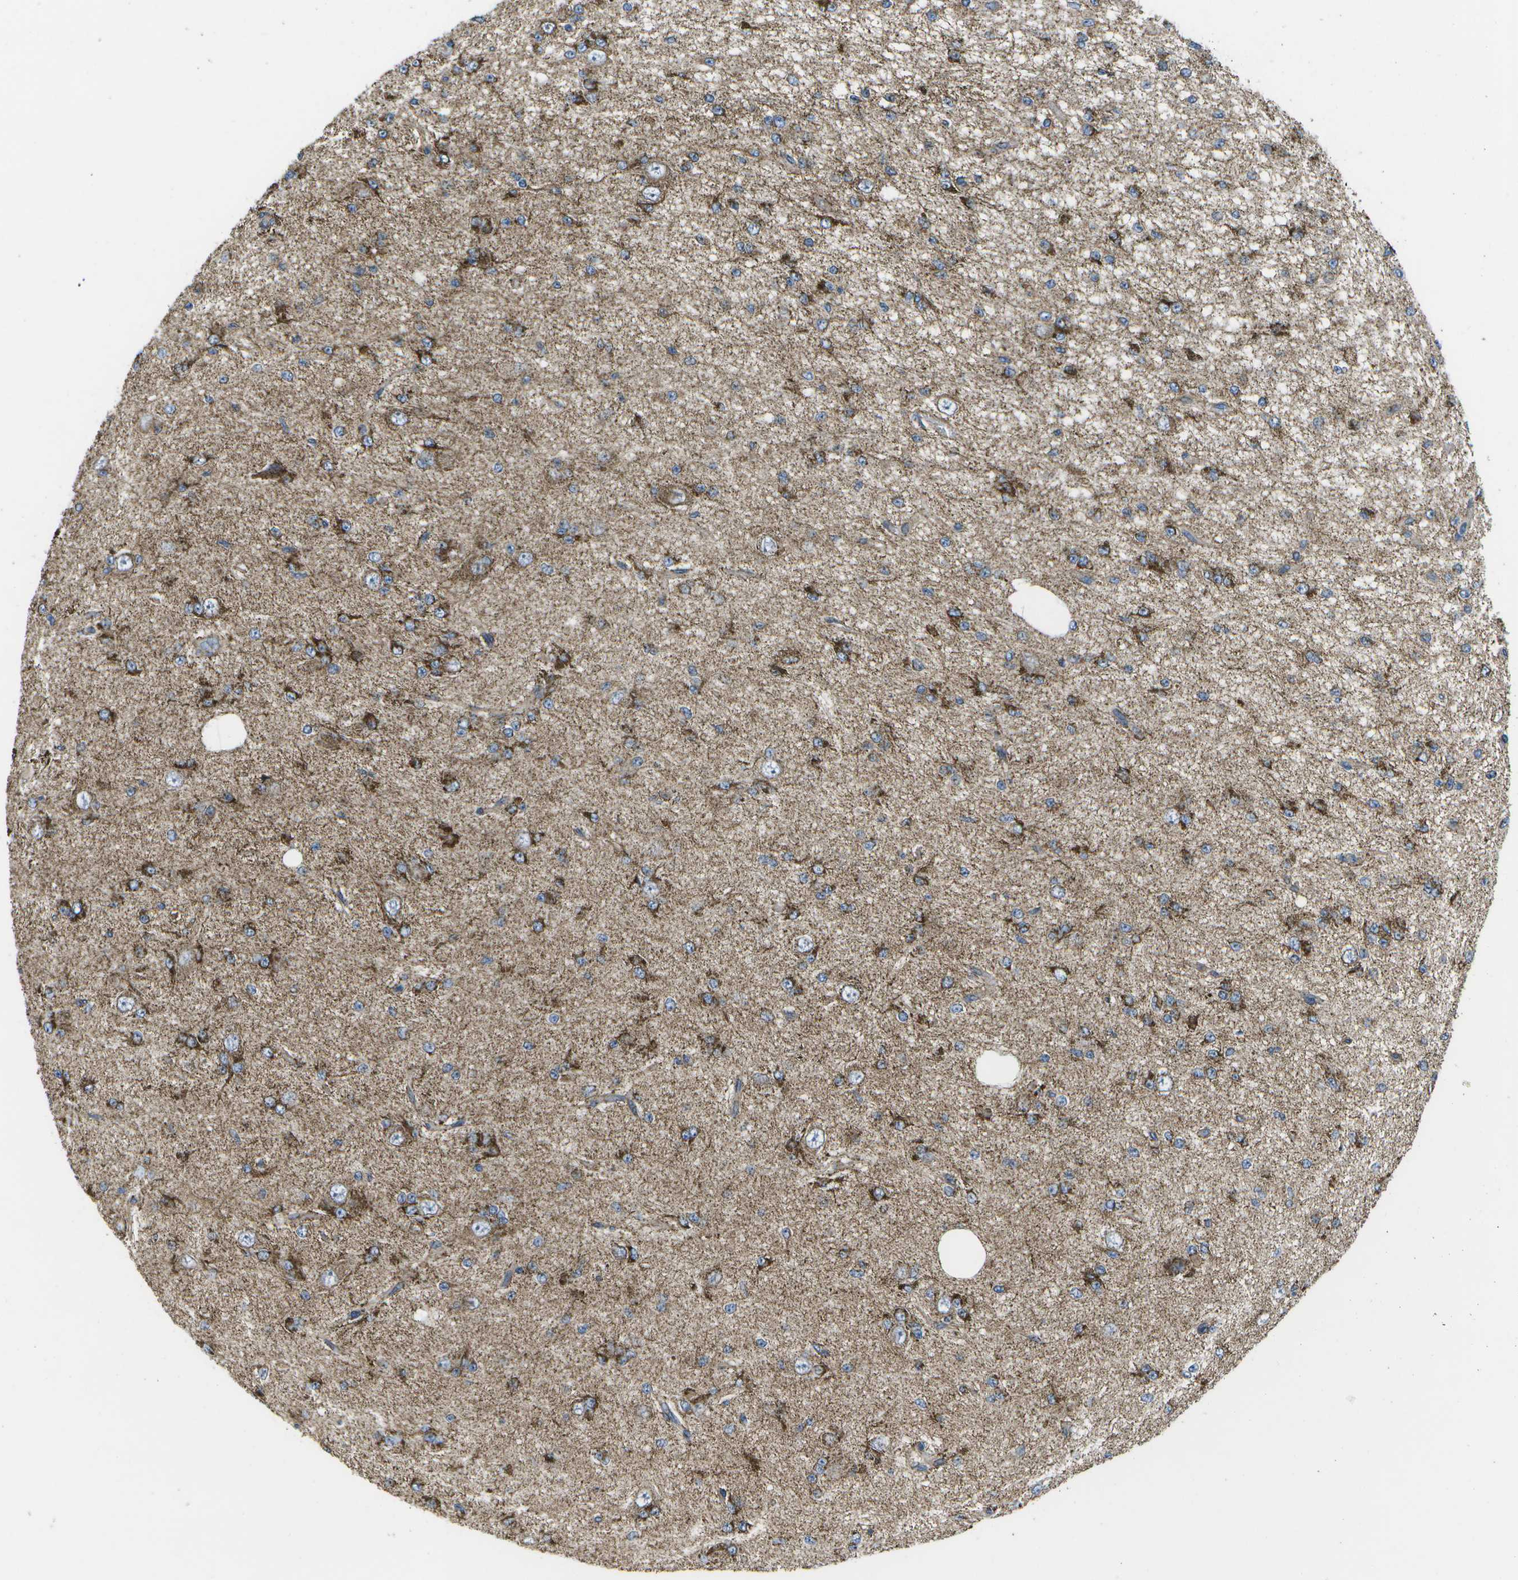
{"staining": {"intensity": "moderate", "quantity": ">75%", "location": "cytoplasmic/membranous"}, "tissue": "glioma", "cell_type": "Tumor cells", "image_type": "cancer", "snomed": [{"axis": "morphology", "description": "Glioma, malignant, Low grade"}, {"axis": "topography", "description": "Brain"}], "caption": "Malignant glioma (low-grade) stained with IHC exhibits moderate cytoplasmic/membranous positivity in approximately >75% of tumor cells.", "gene": "MVK", "patient": {"sex": "male", "age": 38}}